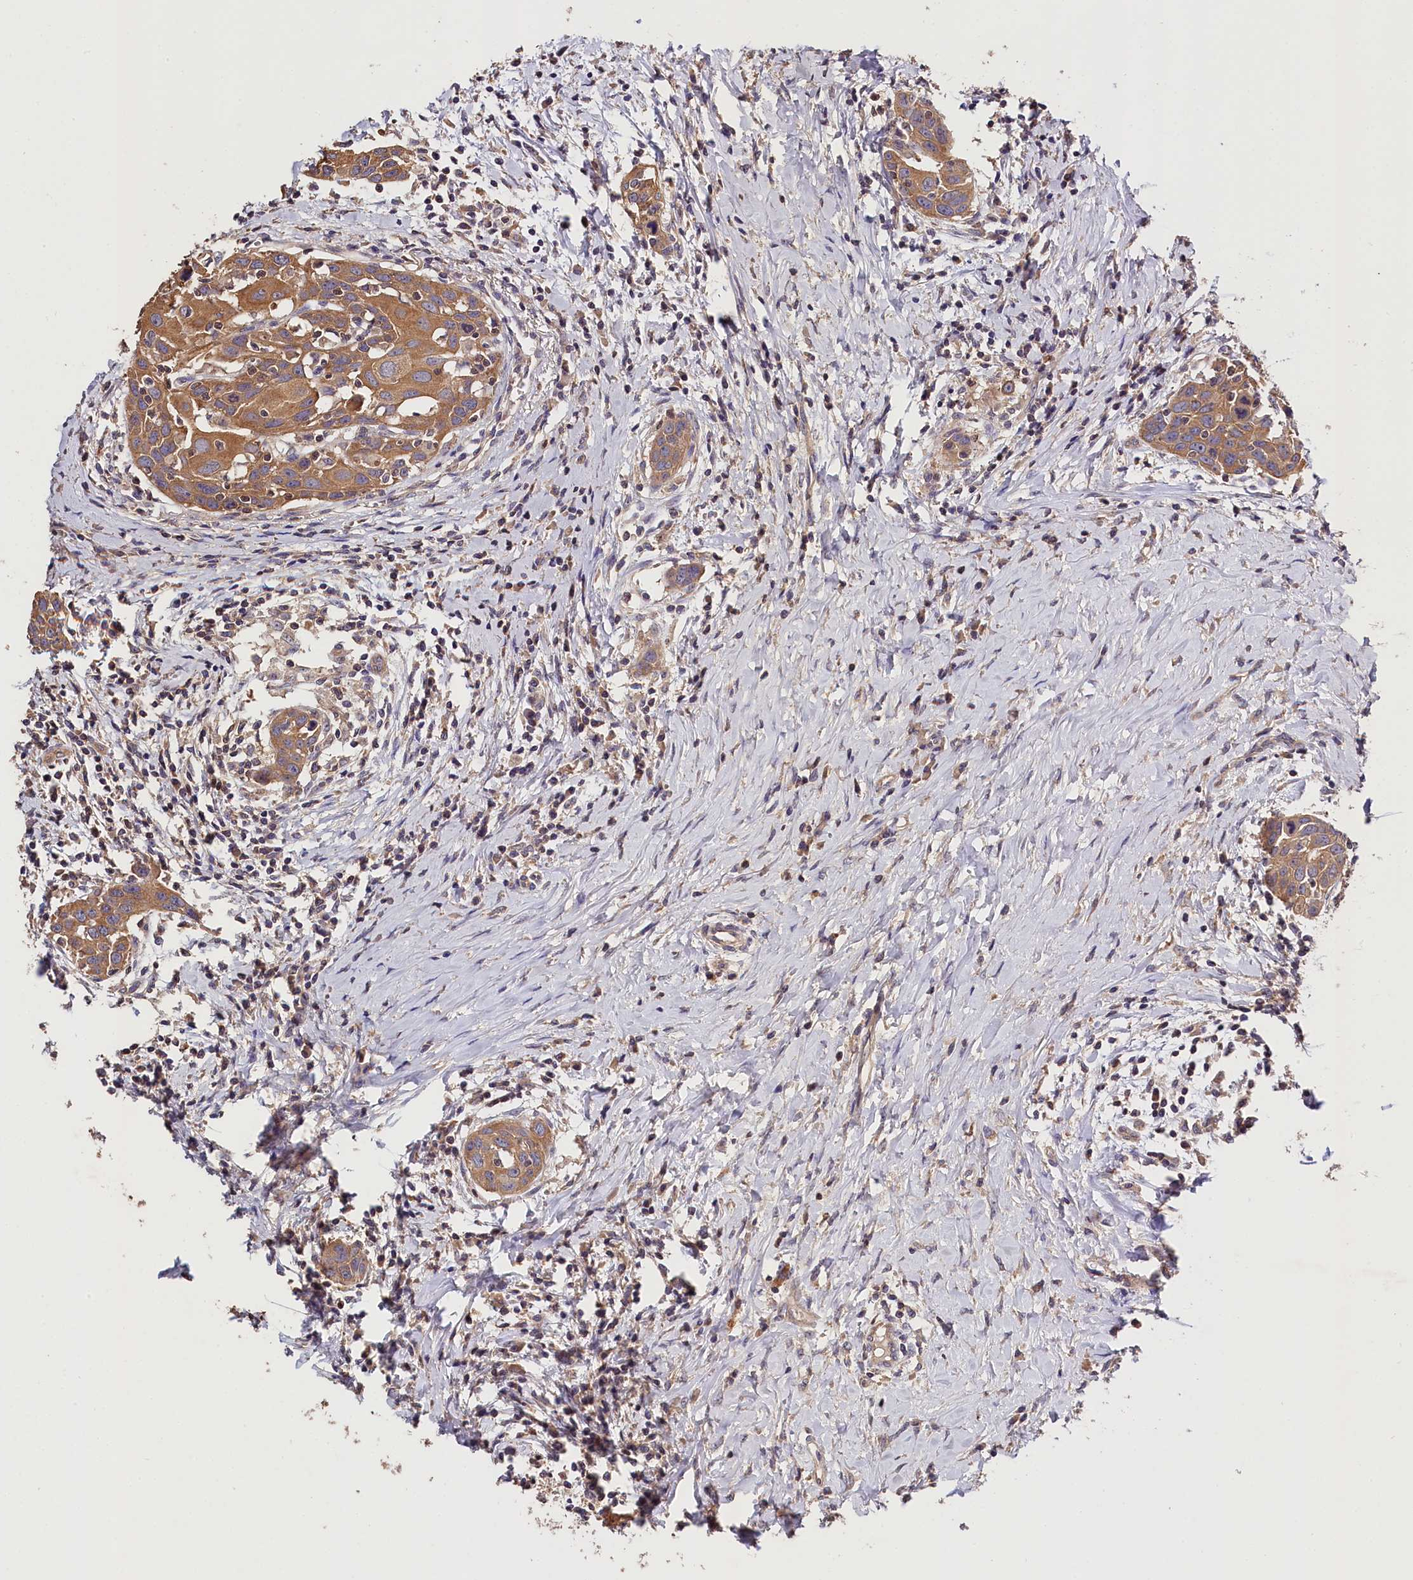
{"staining": {"intensity": "moderate", "quantity": ">75%", "location": "cytoplasmic/membranous"}, "tissue": "head and neck cancer", "cell_type": "Tumor cells", "image_type": "cancer", "snomed": [{"axis": "morphology", "description": "Squamous cell carcinoma, NOS"}, {"axis": "topography", "description": "Oral tissue"}, {"axis": "topography", "description": "Head-Neck"}], "caption": "This image shows immunohistochemistry (IHC) staining of human head and neck cancer, with medium moderate cytoplasmic/membranous positivity in approximately >75% of tumor cells.", "gene": "OAS3", "patient": {"sex": "female", "age": 50}}